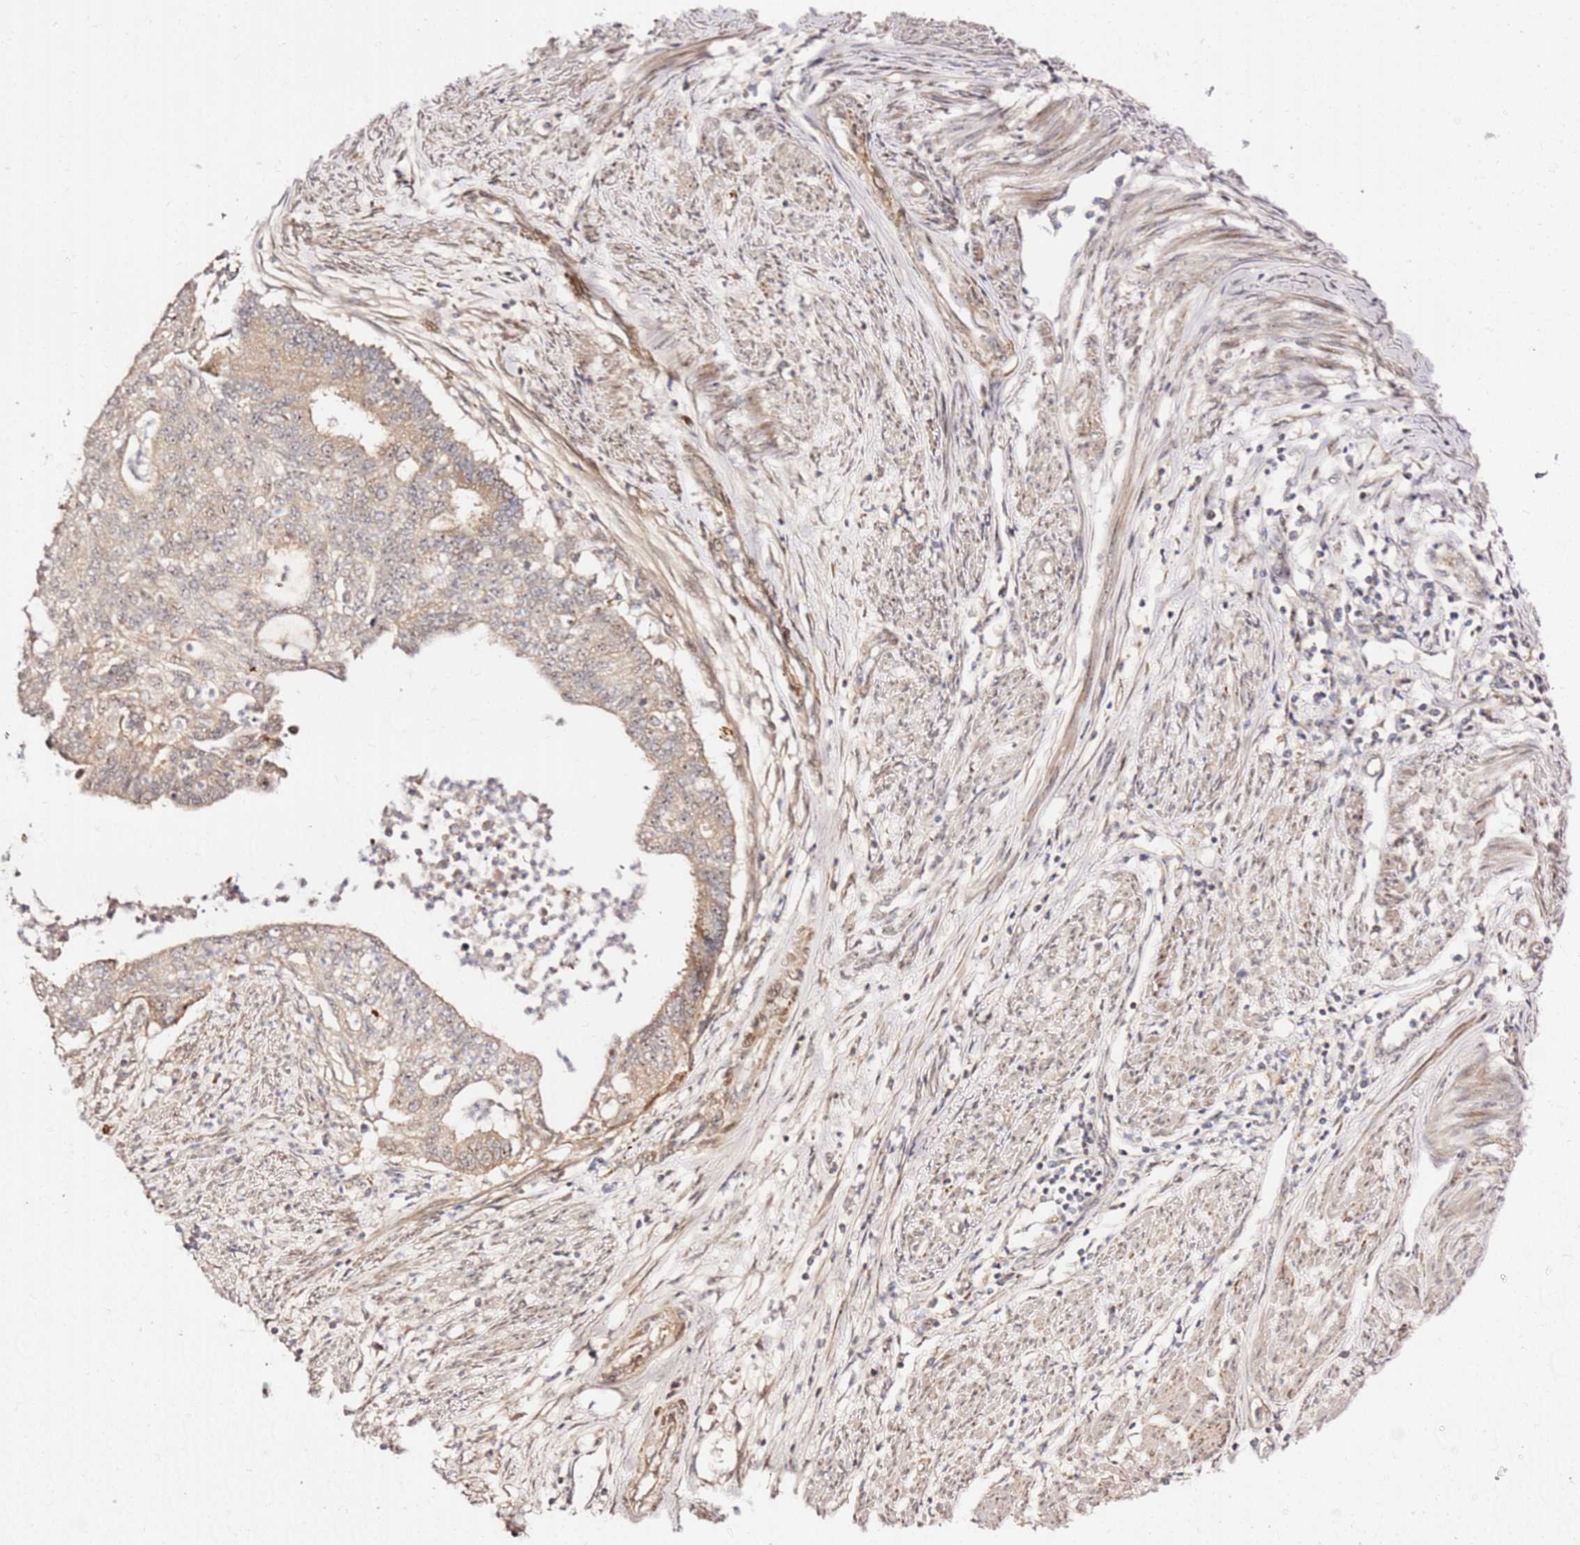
{"staining": {"intensity": "weak", "quantity": ">75%", "location": "cytoplasmic/membranous,nuclear"}, "tissue": "endometrial cancer", "cell_type": "Tumor cells", "image_type": "cancer", "snomed": [{"axis": "morphology", "description": "Adenocarcinoma, NOS"}, {"axis": "topography", "description": "Endometrium"}], "caption": "High-magnification brightfield microscopy of adenocarcinoma (endometrial) stained with DAB (3,3'-diaminobenzidine) (brown) and counterstained with hematoxylin (blue). tumor cells exhibit weak cytoplasmic/membranous and nuclear positivity is identified in approximately>75% of cells. (IHC, brightfield microscopy, high magnification).", "gene": "KIF25", "patient": {"sex": "female", "age": 73}}